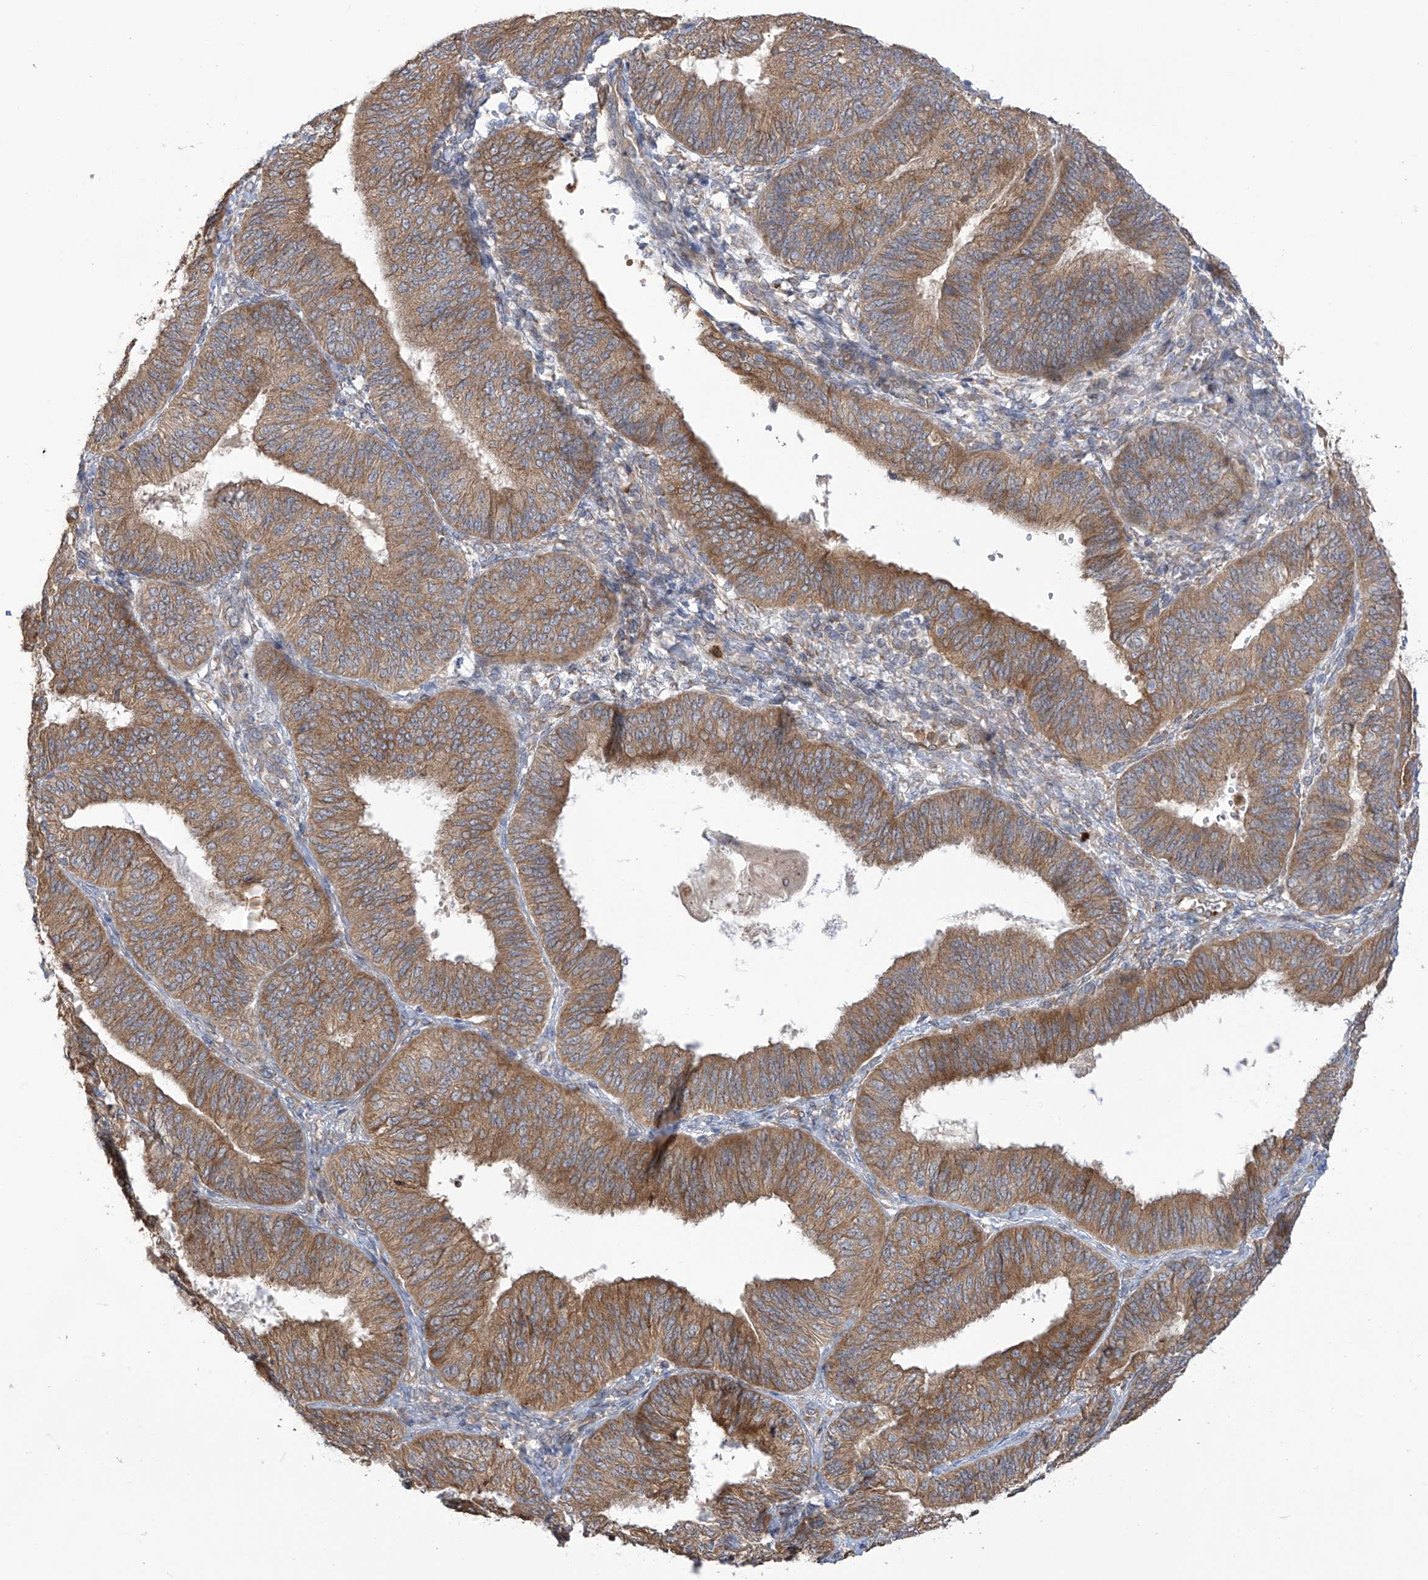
{"staining": {"intensity": "moderate", "quantity": ">75%", "location": "cytoplasmic/membranous"}, "tissue": "endometrial cancer", "cell_type": "Tumor cells", "image_type": "cancer", "snomed": [{"axis": "morphology", "description": "Adenocarcinoma, NOS"}, {"axis": "topography", "description": "Endometrium"}], "caption": "Endometrial cancer stained with a protein marker shows moderate staining in tumor cells.", "gene": "KIAA1522", "patient": {"sex": "female", "age": 58}}